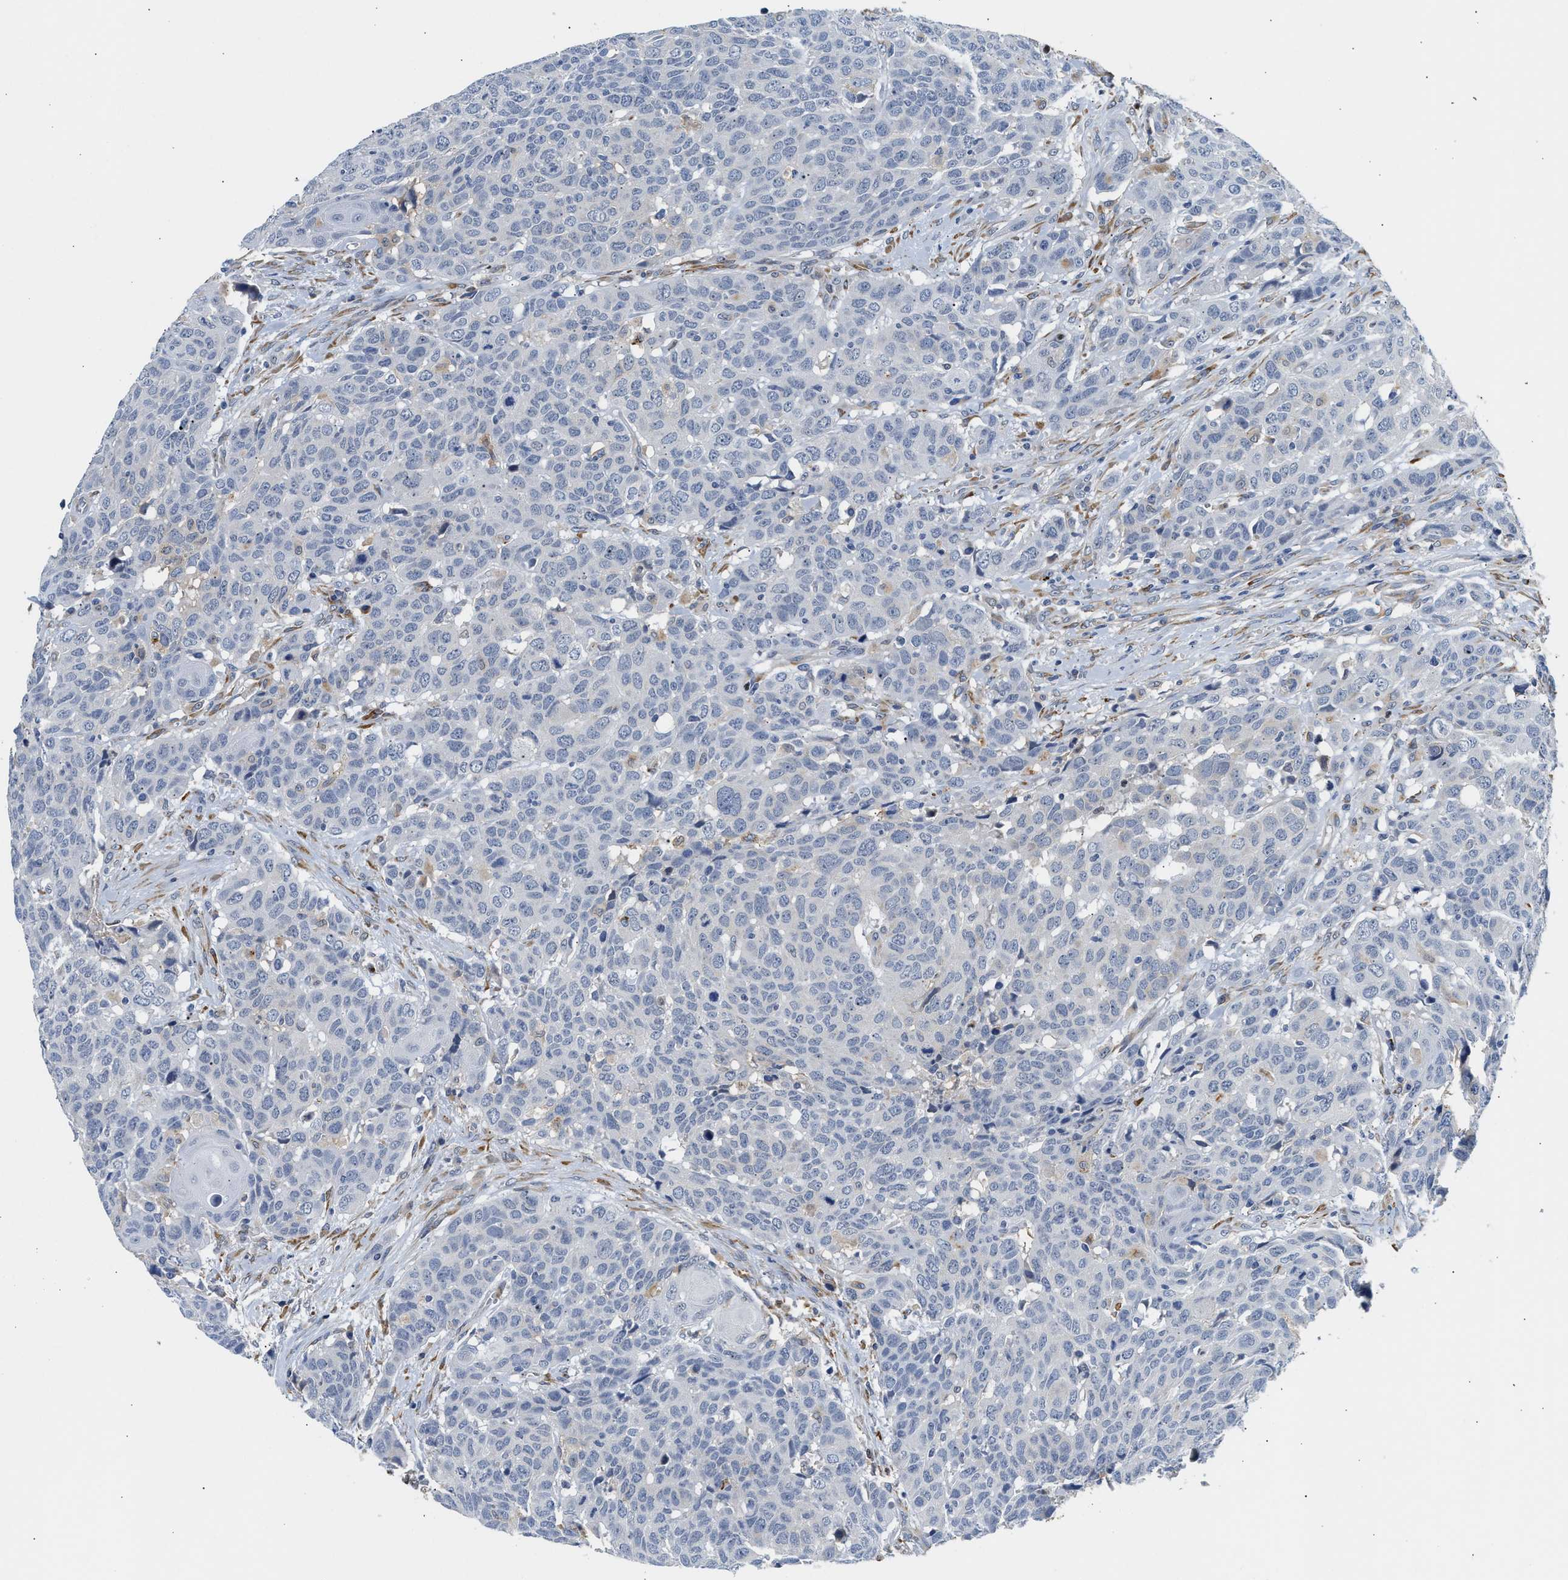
{"staining": {"intensity": "negative", "quantity": "none", "location": "none"}, "tissue": "head and neck cancer", "cell_type": "Tumor cells", "image_type": "cancer", "snomed": [{"axis": "morphology", "description": "Squamous cell carcinoma, NOS"}, {"axis": "topography", "description": "Head-Neck"}], "caption": "This is a photomicrograph of immunohistochemistry staining of head and neck squamous cell carcinoma, which shows no expression in tumor cells. Brightfield microscopy of immunohistochemistry (IHC) stained with DAB (3,3'-diaminobenzidine) (brown) and hematoxylin (blue), captured at high magnification.", "gene": "PPM1L", "patient": {"sex": "male", "age": 66}}